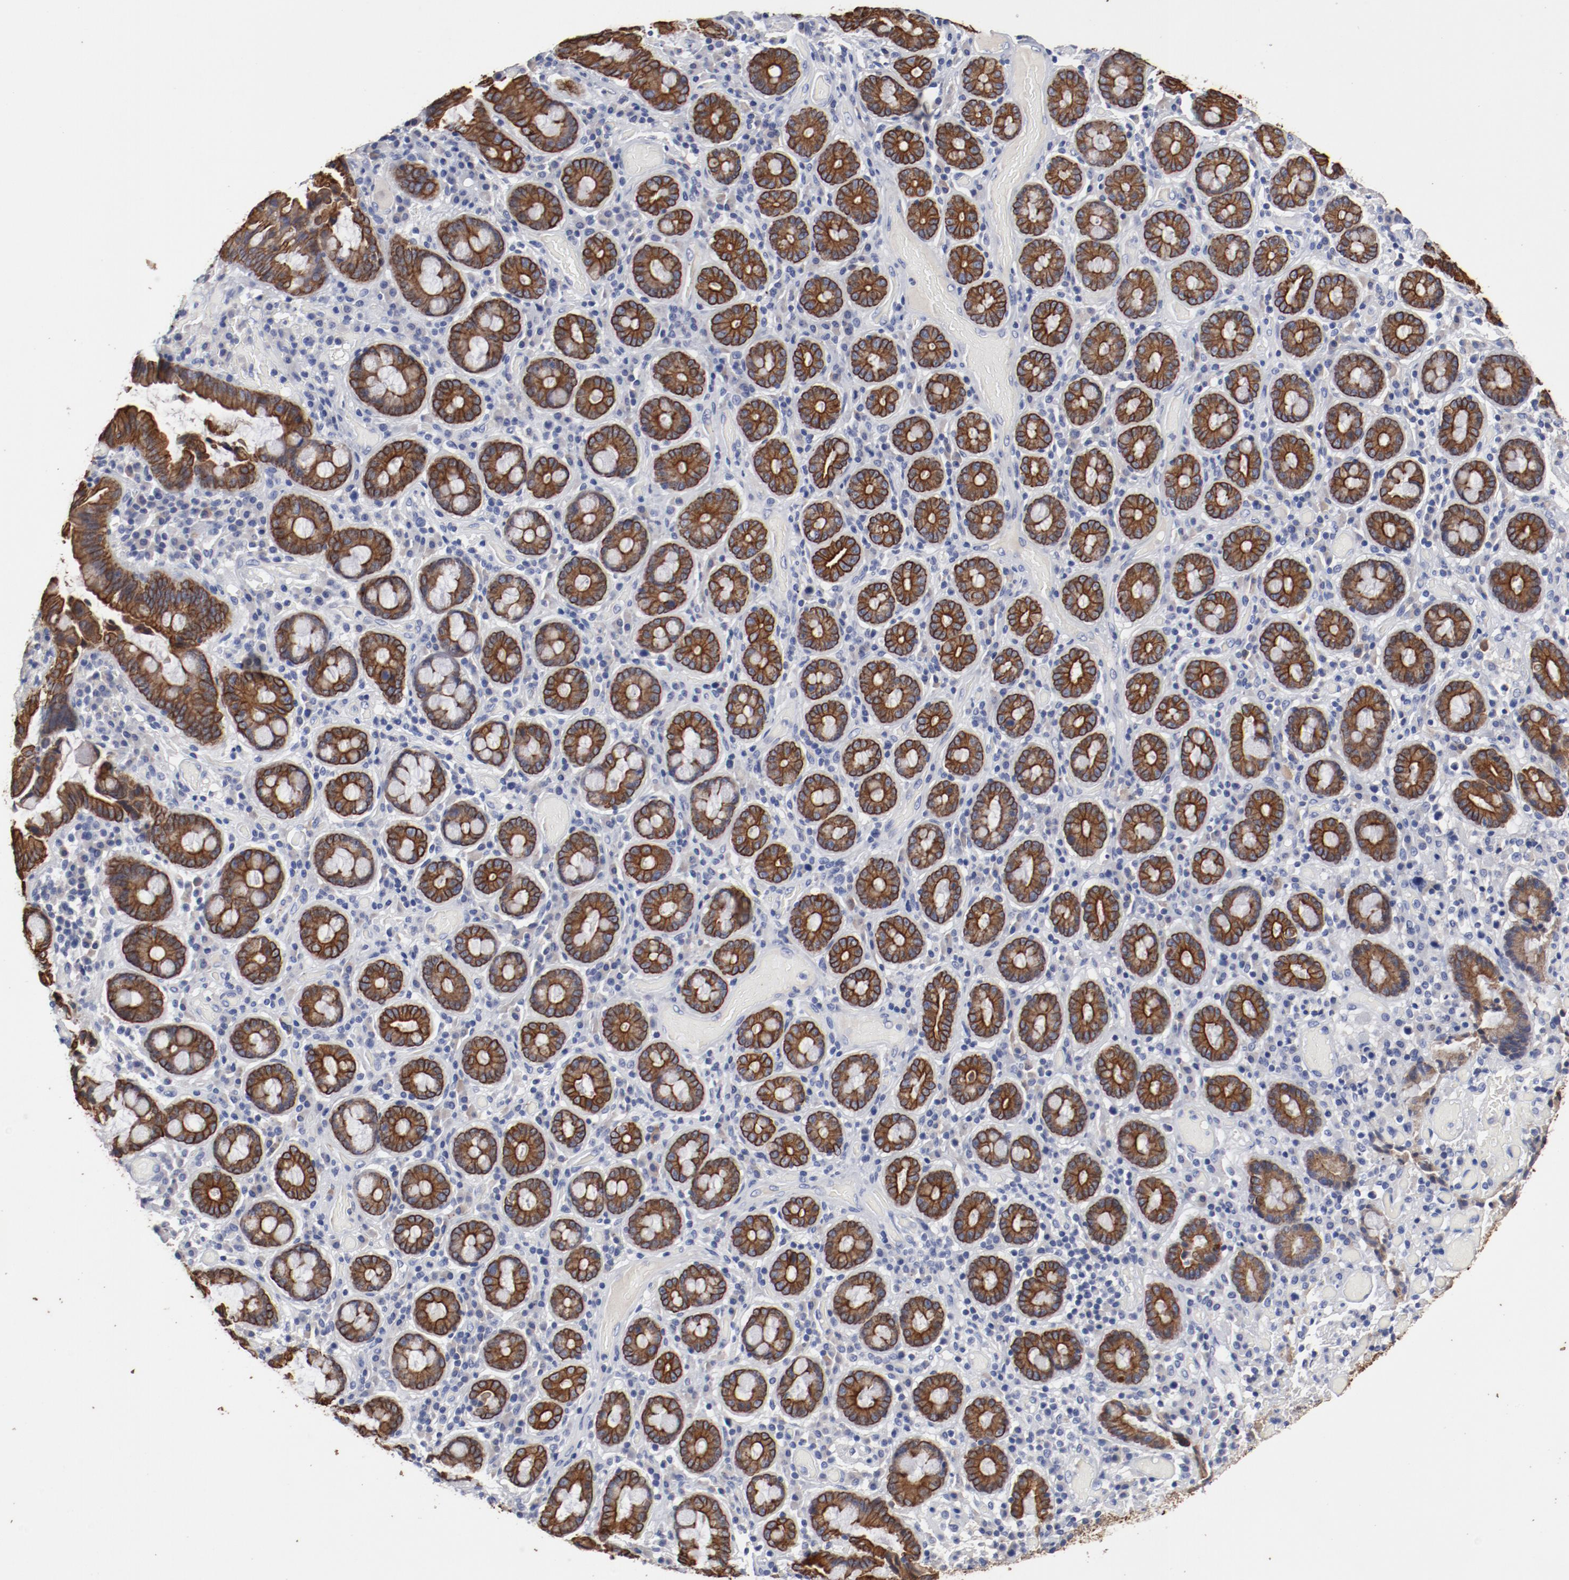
{"staining": {"intensity": "strong", "quantity": ">75%", "location": "cytoplasmic/membranous"}, "tissue": "pancreatic cancer", "cell_type": "Tumor cells", "image_type": "cancer", "snomed": [{"axis": "morphology", "description": "Adenocarcinoma, NOS"}, {"axis": "topography", "description": "Pancreas"}], "caption": "Immunohistochemistry (IHC) (DAB) staining of pancreatic cancer (adenocarcinoma) reveals strong cytoplasmic/membranous protein staining in approximately >75% of tumor cells.", "gene": "TSPAN6", "patient": {"sex": "male", "age": 82}}